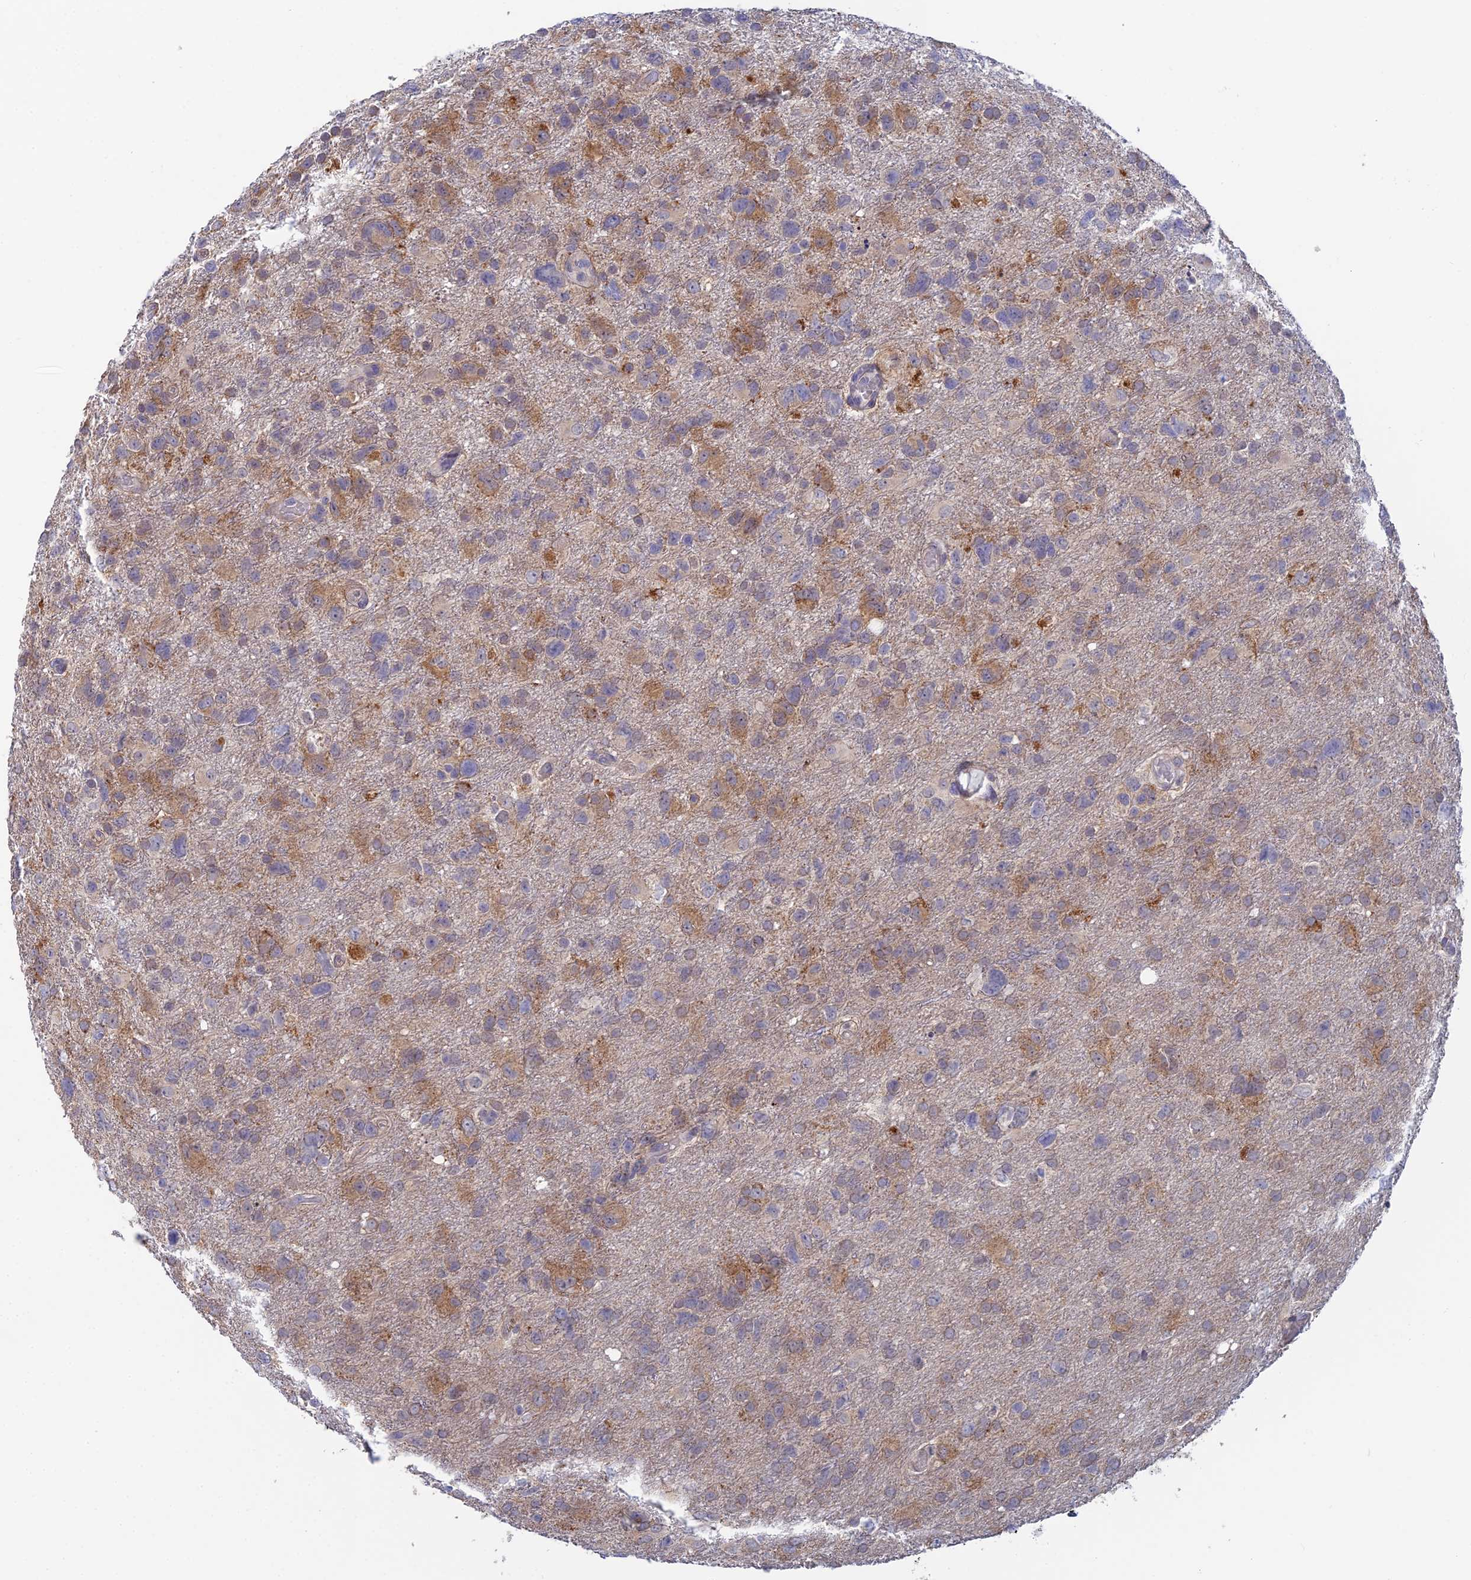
{"staining": {"intensity": "weak", "quantity": "<25%", "location": "cytoplasmic/membranous"}, "tissue": "glioma", "cell_type": "Tumor cells", "image_type": "cancer", "snomed": [{"axis": "morphology", "description": "Glioma, malignant, High grade"}, {"axis": "topography", "description": "Brain"}], "caption": "A histopathology image of high-grade glioma (malignant) stained for a protein displays no brown staining in tumor cells.", "gene": "GIPC1", "patient": {"sex": "male", "age": 61}}